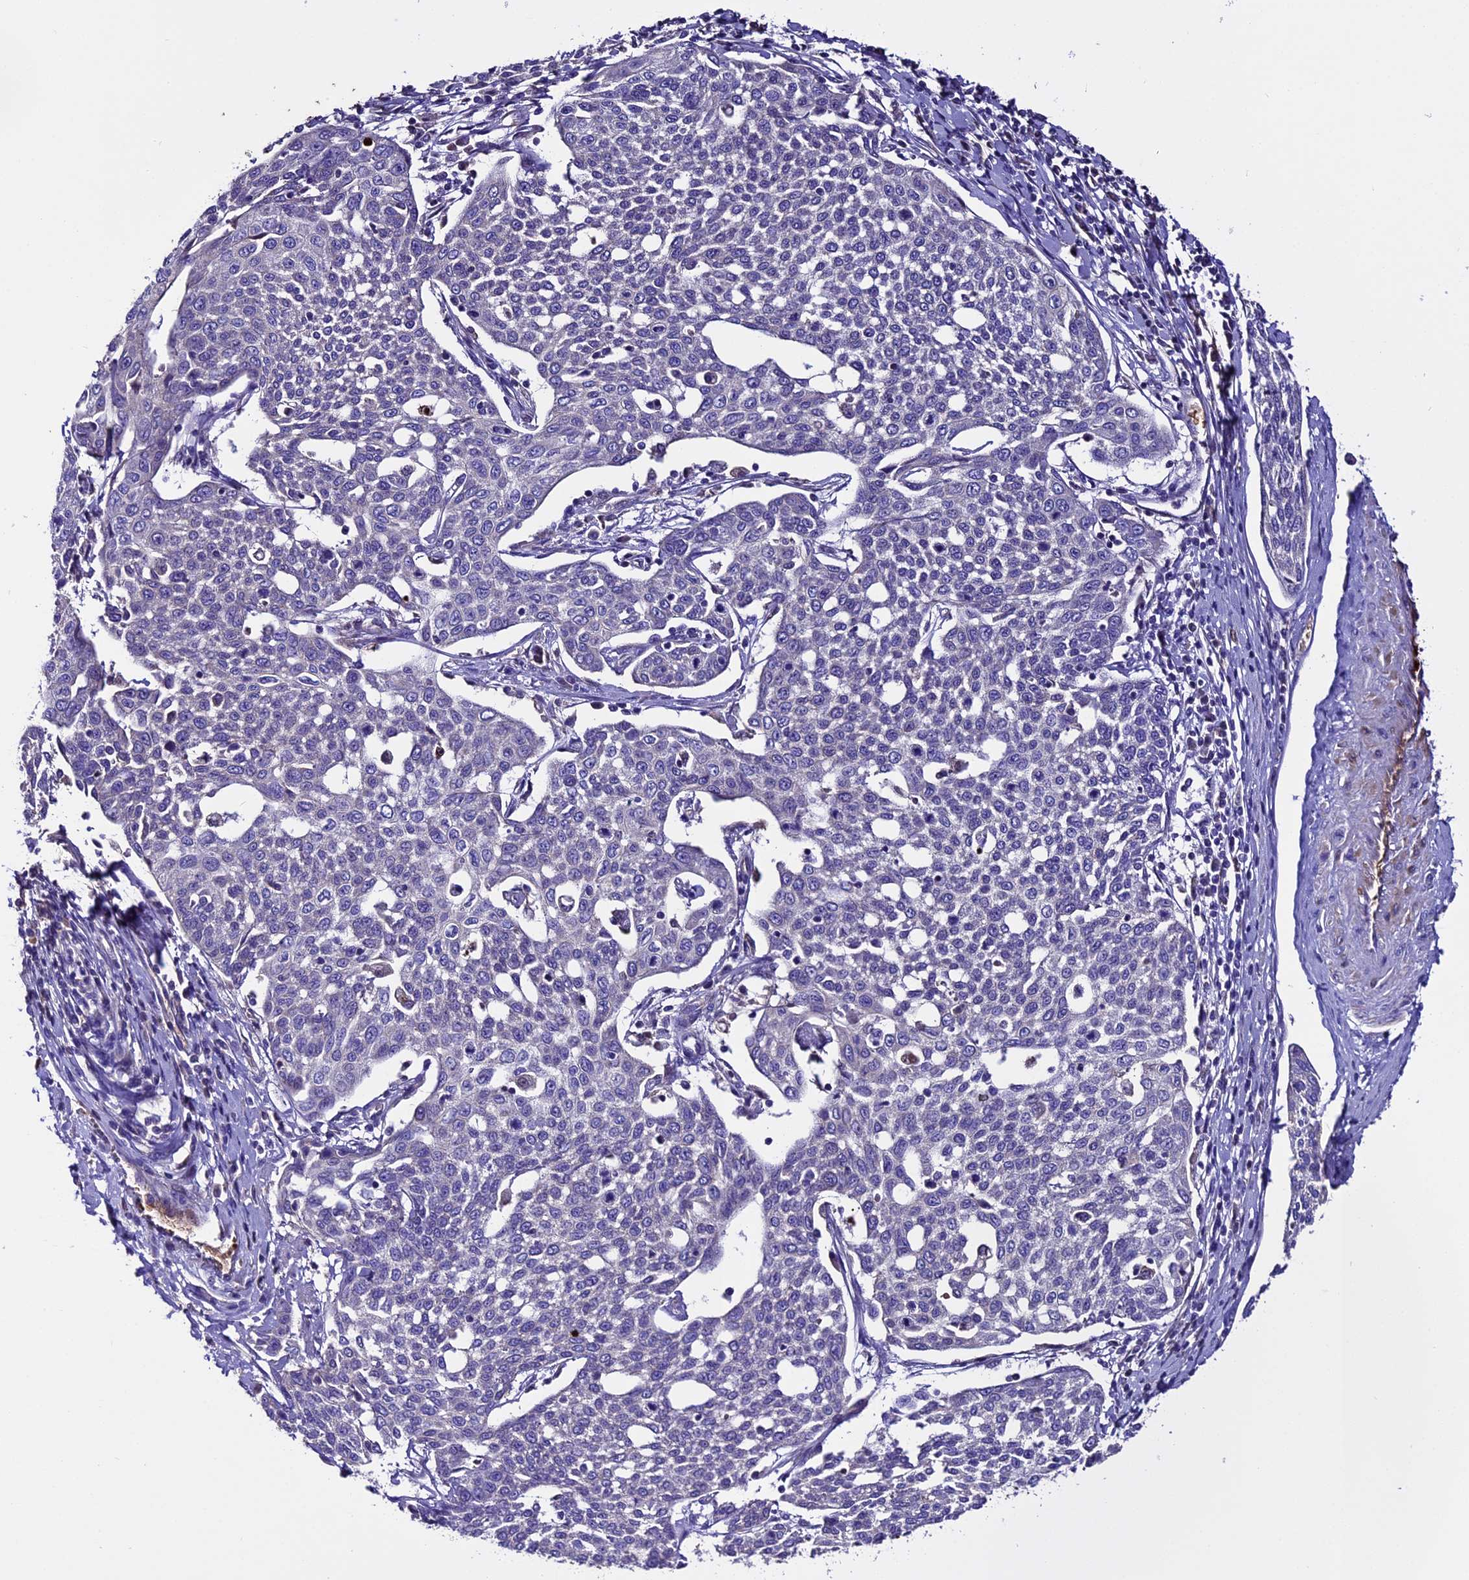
{"staining": {"intensity": "negative", "quantity": "none", "location": "none"}, "tissue": "cervical cancer", "cell_type": "Tumor cells", "image_type": "cancer", "snomed": [{"axis": "morphology", "description": "Squamous cell carcinoma, NOS"}, {"axis": "topography", "description": "Cervix"}], "caption": "Tumor cells show no significant expression in cervical cancer.", "gene": "TCP11L2", "patient": {"sex": "female", "age": 34}}